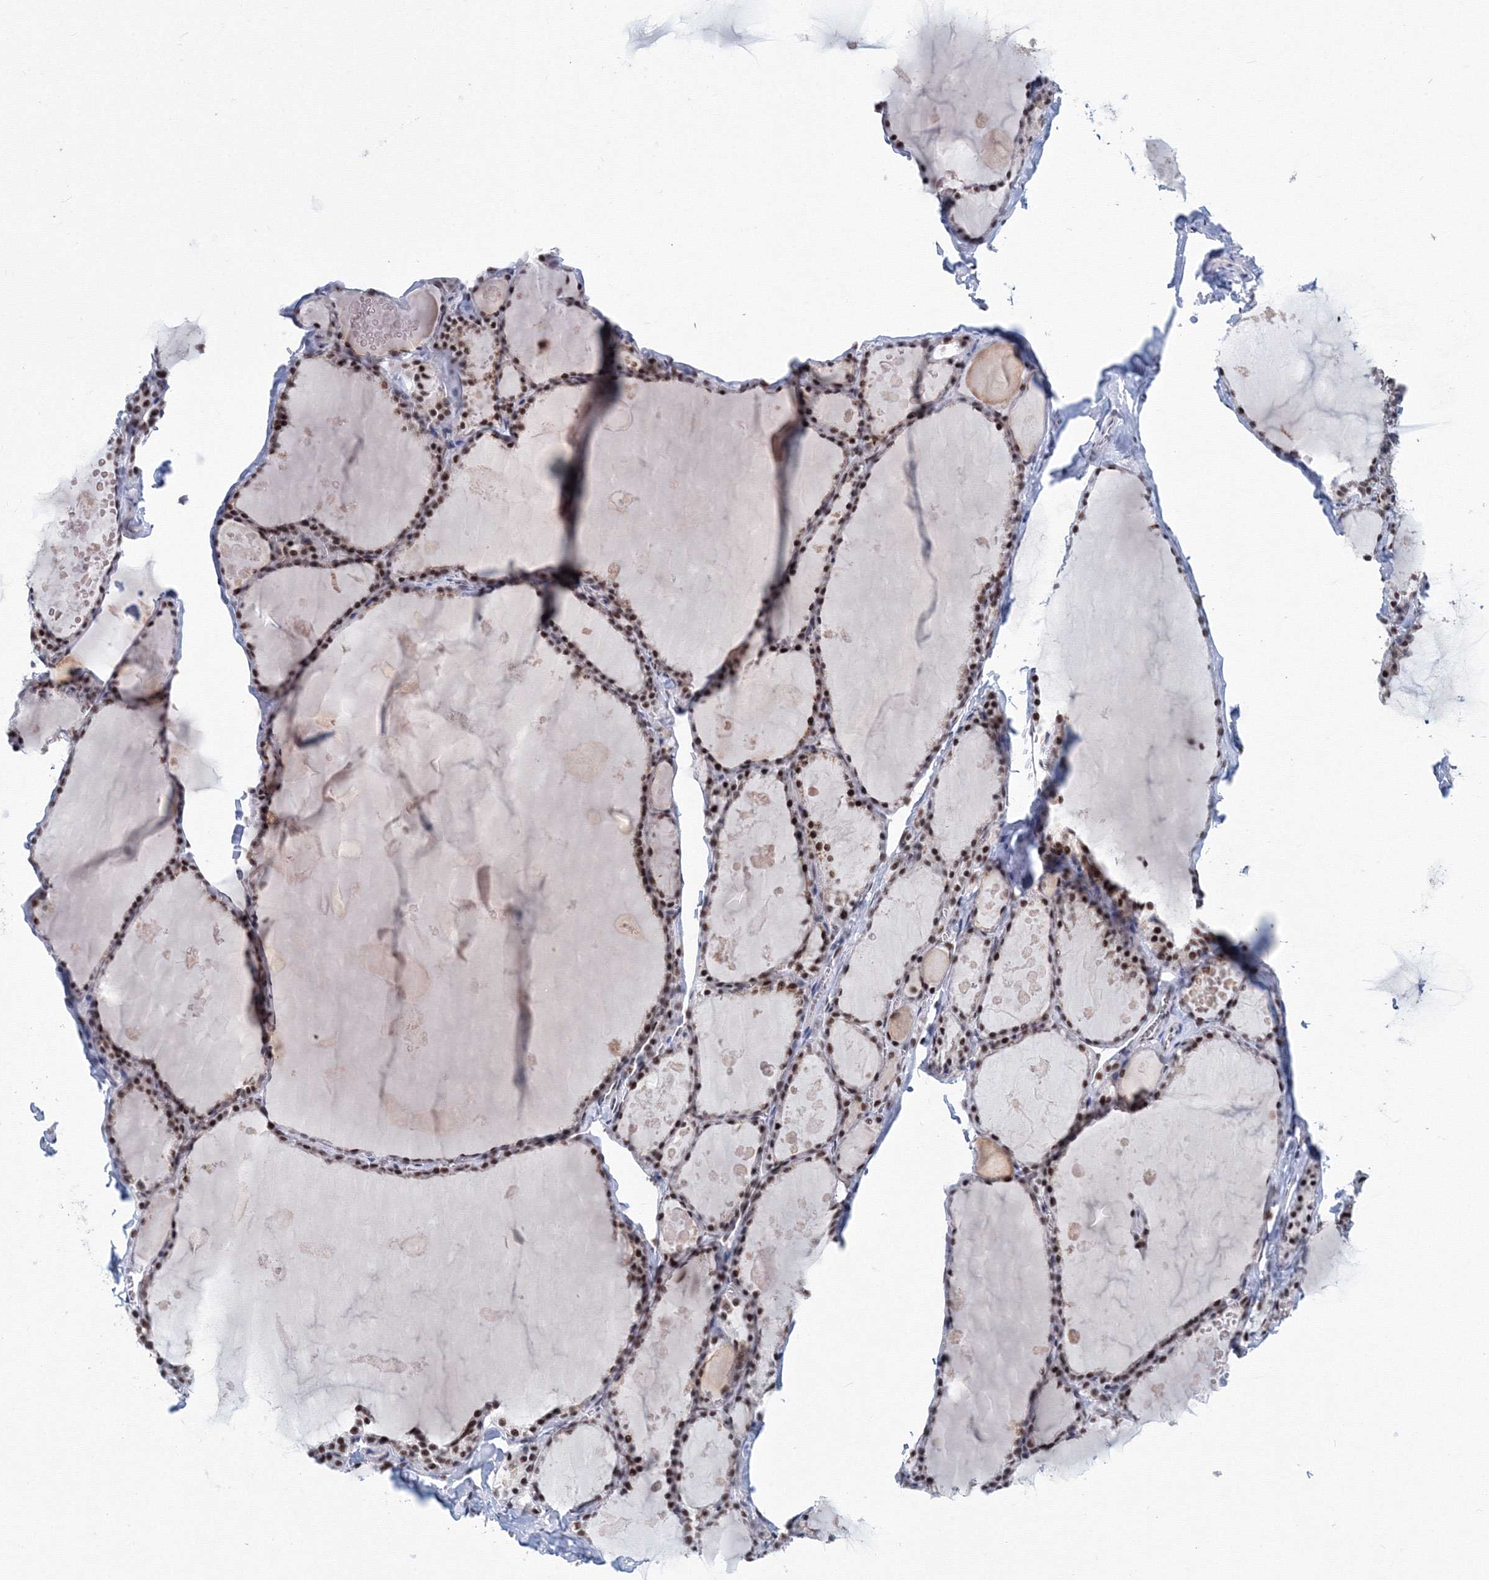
{"staining": {"intensity": "strong", "quantity": "25%-75%", "location": "nuclear"}, "tissue": "thyroid gland", "cell_type": "Glandular cells", "image_type": "normal", "snomed": [{"axis": "morphology", "description": "Normal tissue, NOS"}, {"axis": "topography", "description": "Thyroid gland"}], "caption": "Human thyroid gland stained for a protein (brown) displays strong nuclear positive positivity in about 25%-75% of glandular cells.", "gene": "SF3B6", "patient": {"sex": "male", "age": 56}}